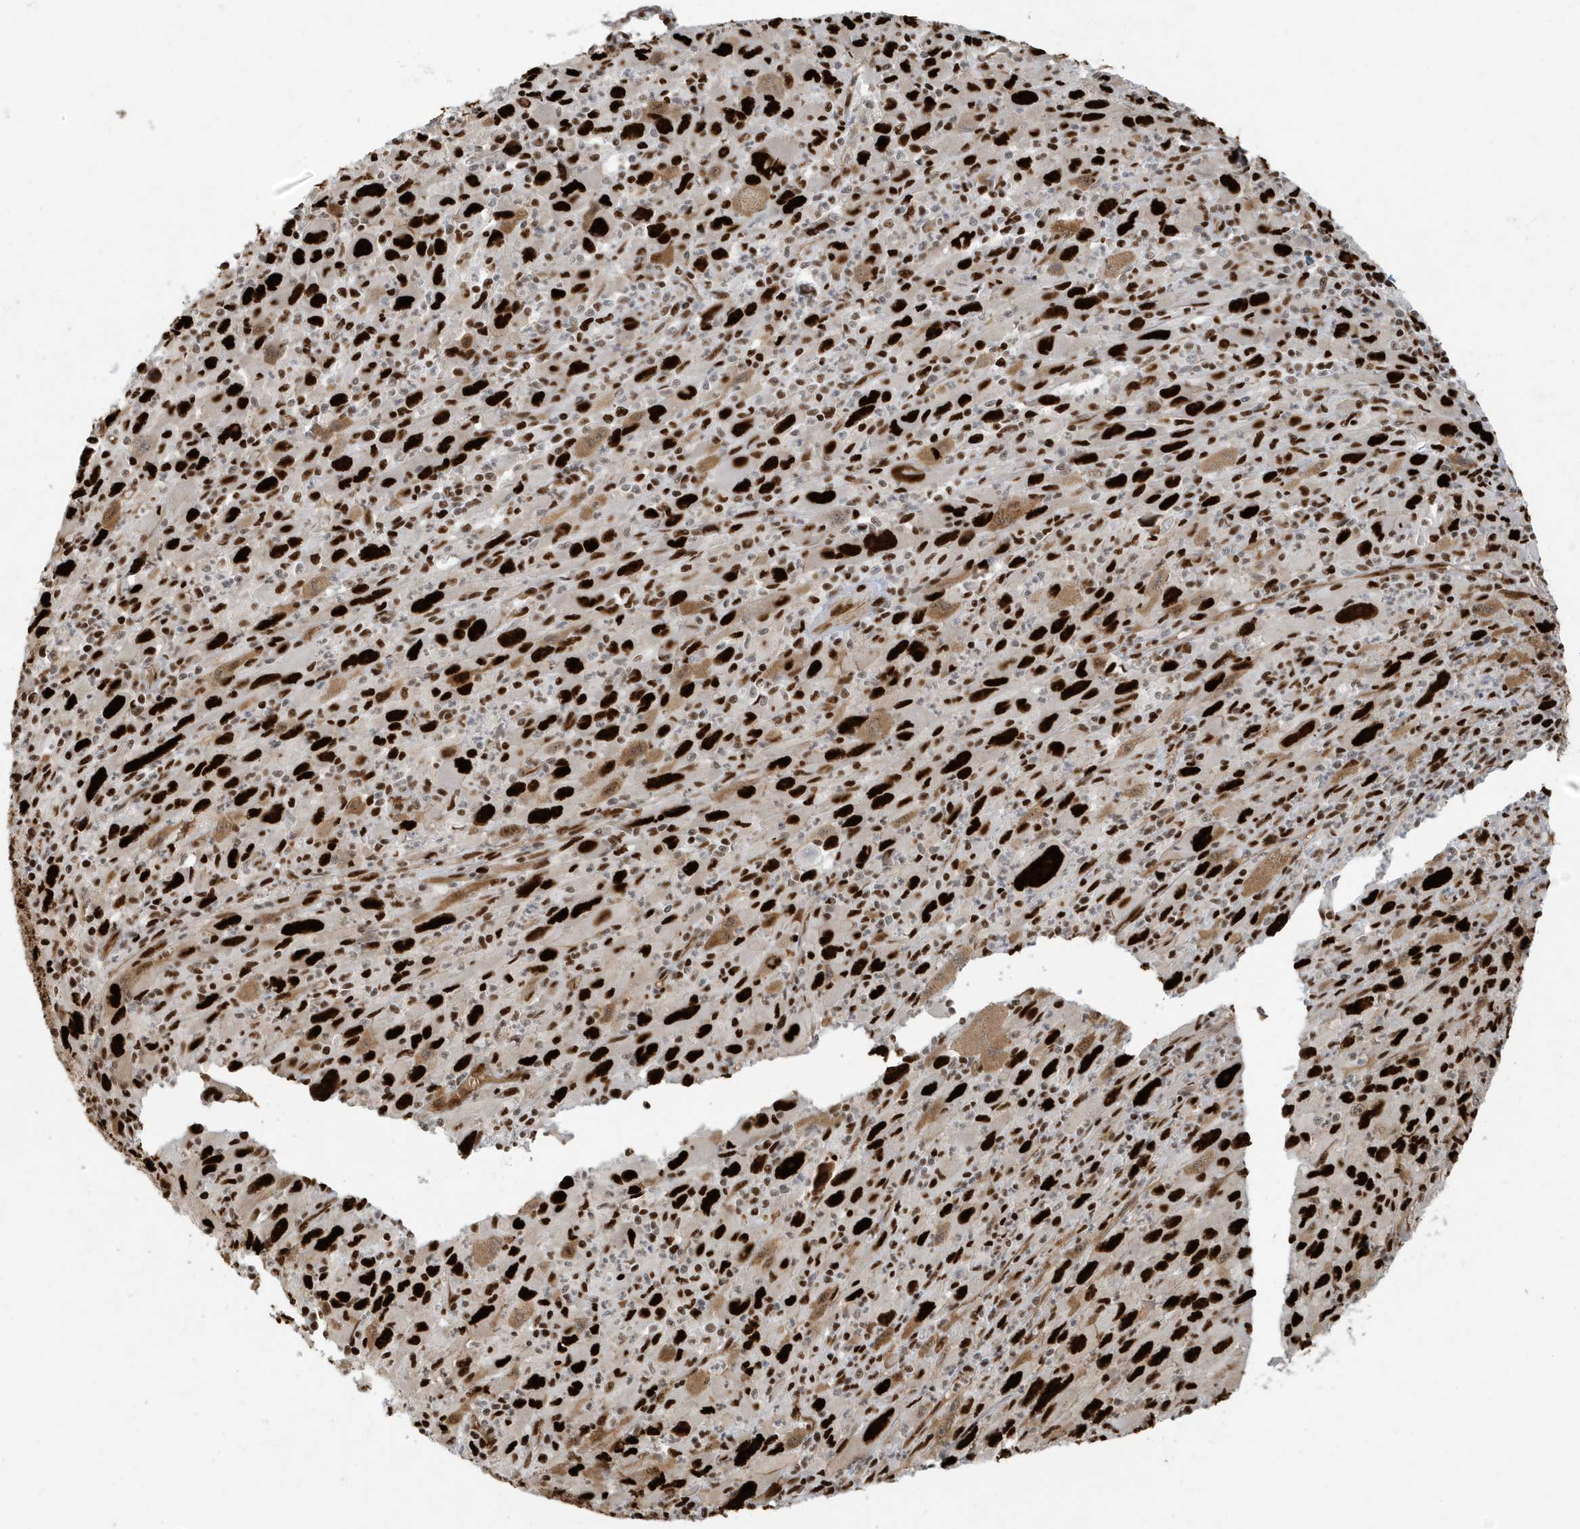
{"staining": {"intensity": "strong", "quantity": ">75%", "location": "nuclear"}, "tissue": "melanoma", "cell_type": "Tumor cells", "image_type": "cancer", "snomed": [{"axis": "morphology", "description": "Malignant melanoma, Metastatic site"}, {"axis": "topography", "description": "Skin"}], "caption": "This image shows immunohistochemistry staining of malignant melanoma (metastatic site), with high strong nuclear expression in about >75% of tumor cells.", "gene": "CKS2", "patient": {"sex": "female", "age": 56}}